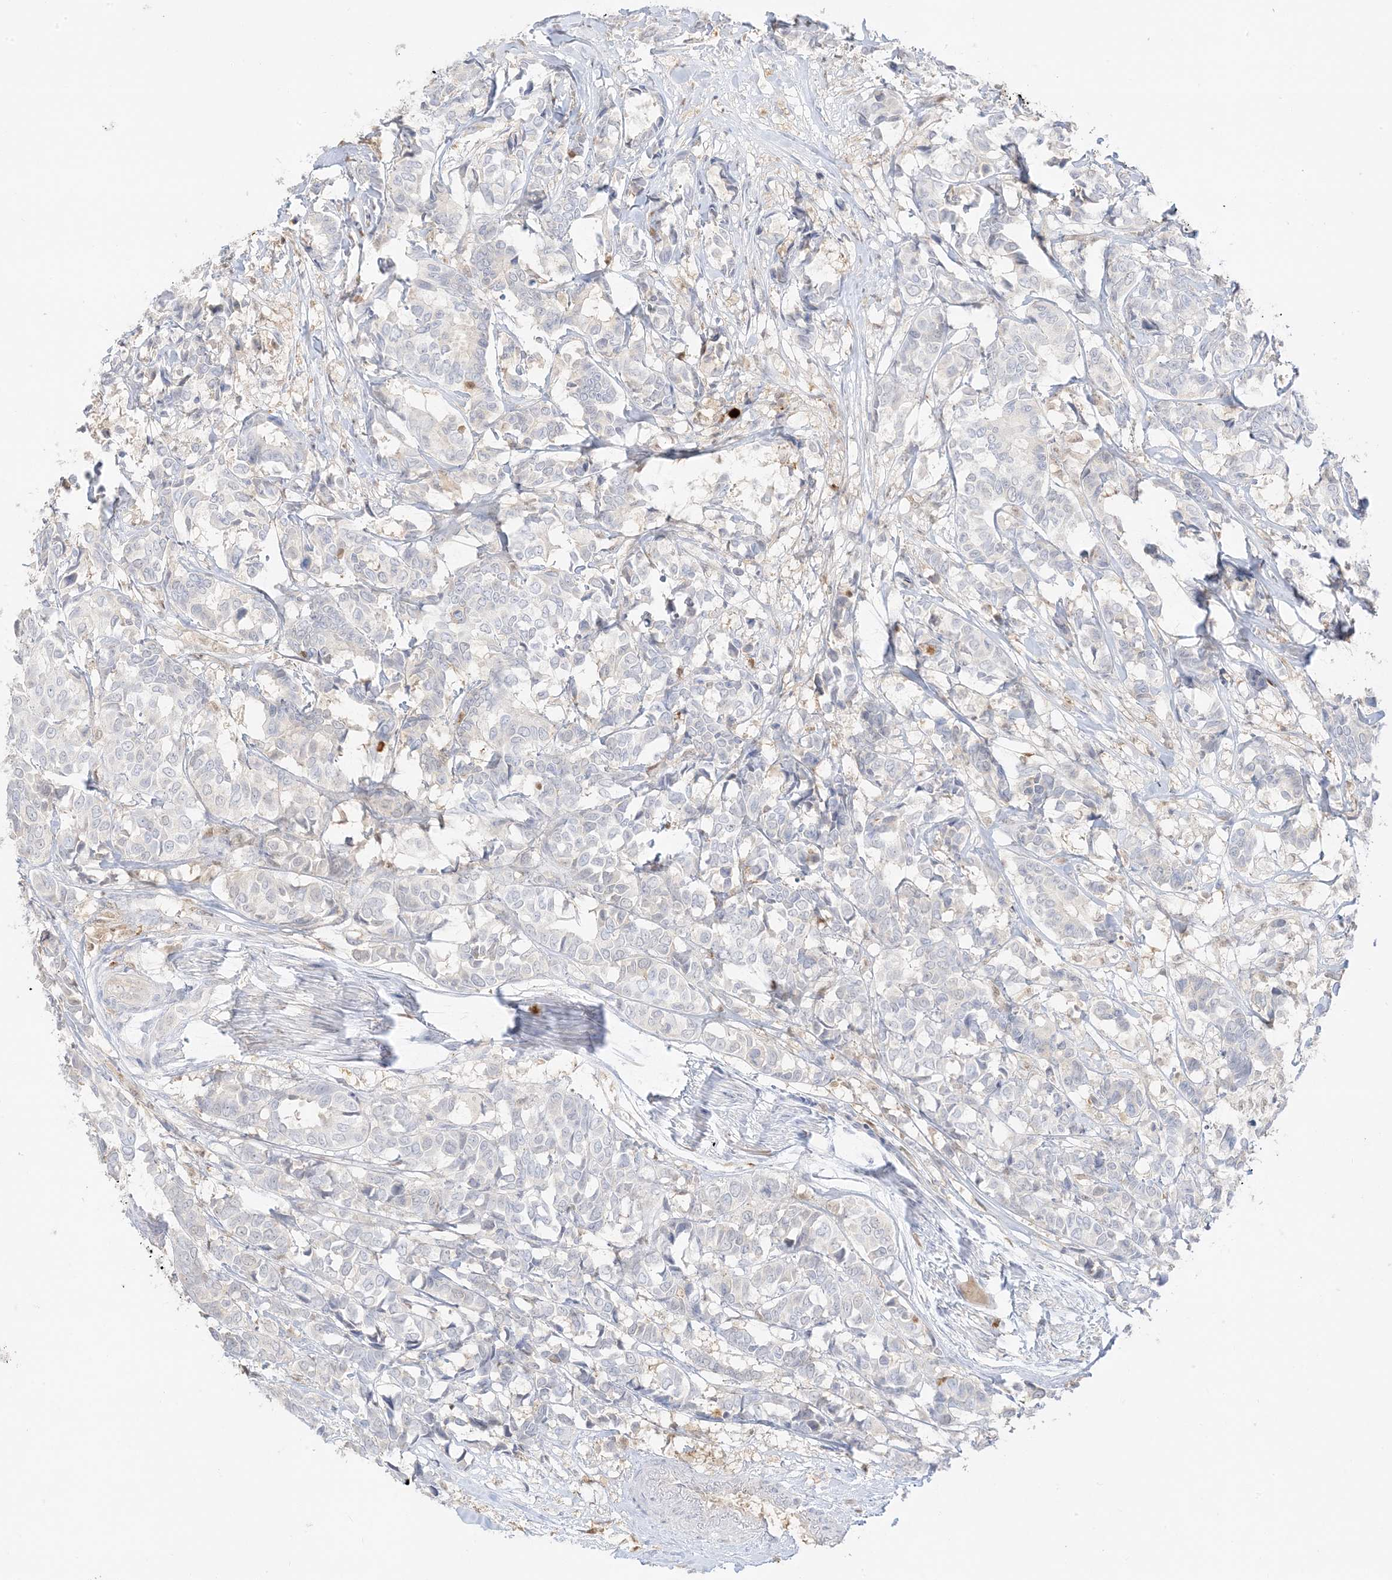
{"staining": {"intensity": "negative", "quantity": "none", "location": "none"}, "tissue": "breast cancer", "cell_type": "Tumor cells", "image_type": "cancer", "snomed": [{"axis": "morphology", "description": "Duct carcinoma"}, {"axis": "topography", "description": "Breast"}], "caption": "High magnification brightfield microscopy of breast invasive ductal carcinoma stained with DAB (3,3'-diaminobenzidine) (brown) and counterstained with hematoxylin (blue): tumor cells show no significant positivity.", "gene": "GCA", "patient": {"sex": "female", "age": 87}}